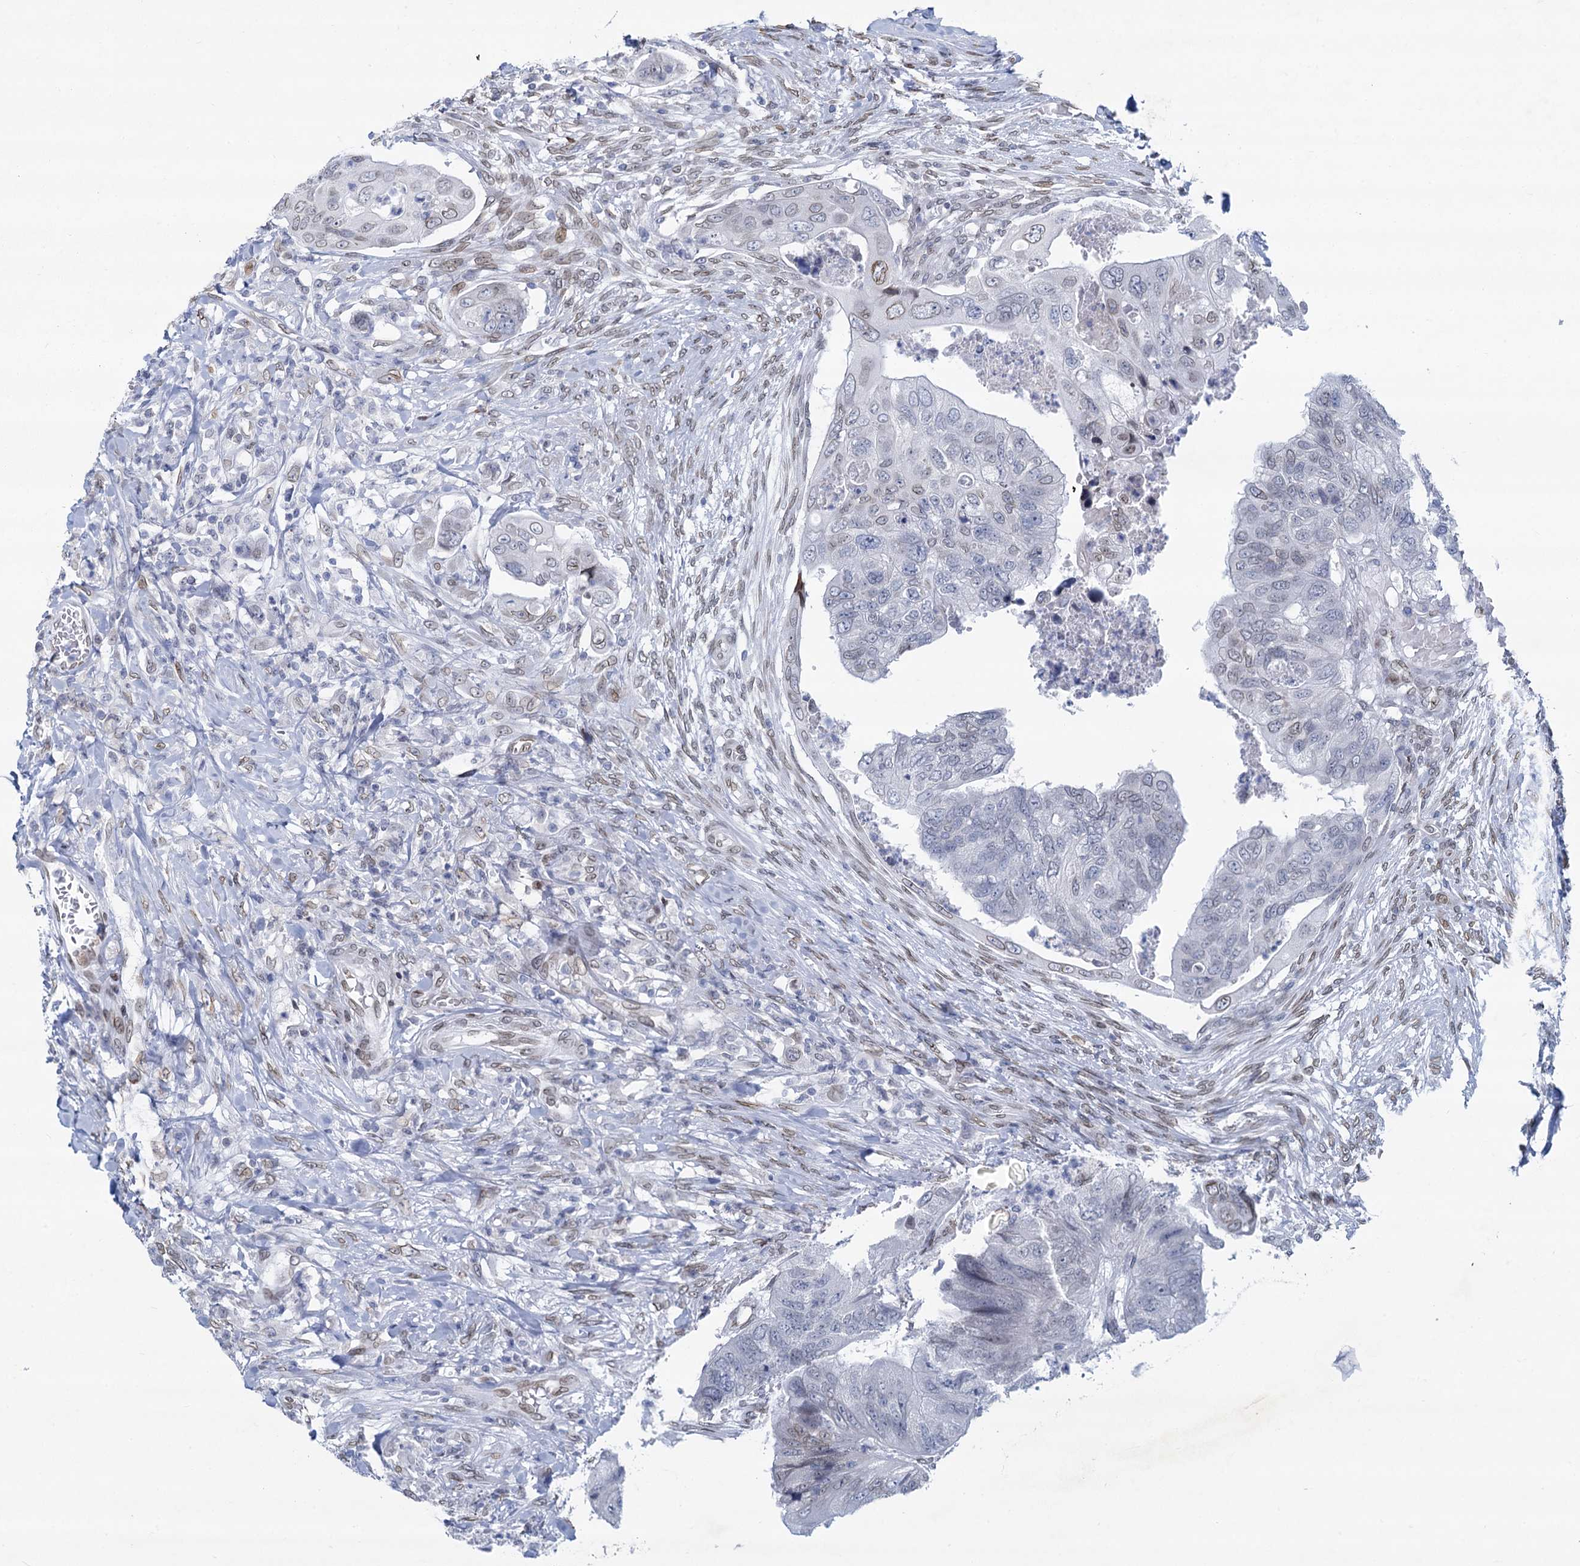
{"staining": {"intensity": "moderate", "quantity": "<25%", "location": "nuclear"}, "tissue": "colorectal cancer", "cell_type": "Tumor cells", "image_type": "cancer", "snomed": [{"axis": "morphology", "description": "Adenocarcinoma, NOS"}, {"axis": "topography", "description": "Rectum"}], "caption": "Colorectal cancer (adenocarcinoma) stained with DAB immunohistochemistry (IHC) displays low levels of moderate nuclear staining in approximately <25% of tumor cells.", "gene": "PRSS35", "patient": {"sex": "male", "age": 63}}